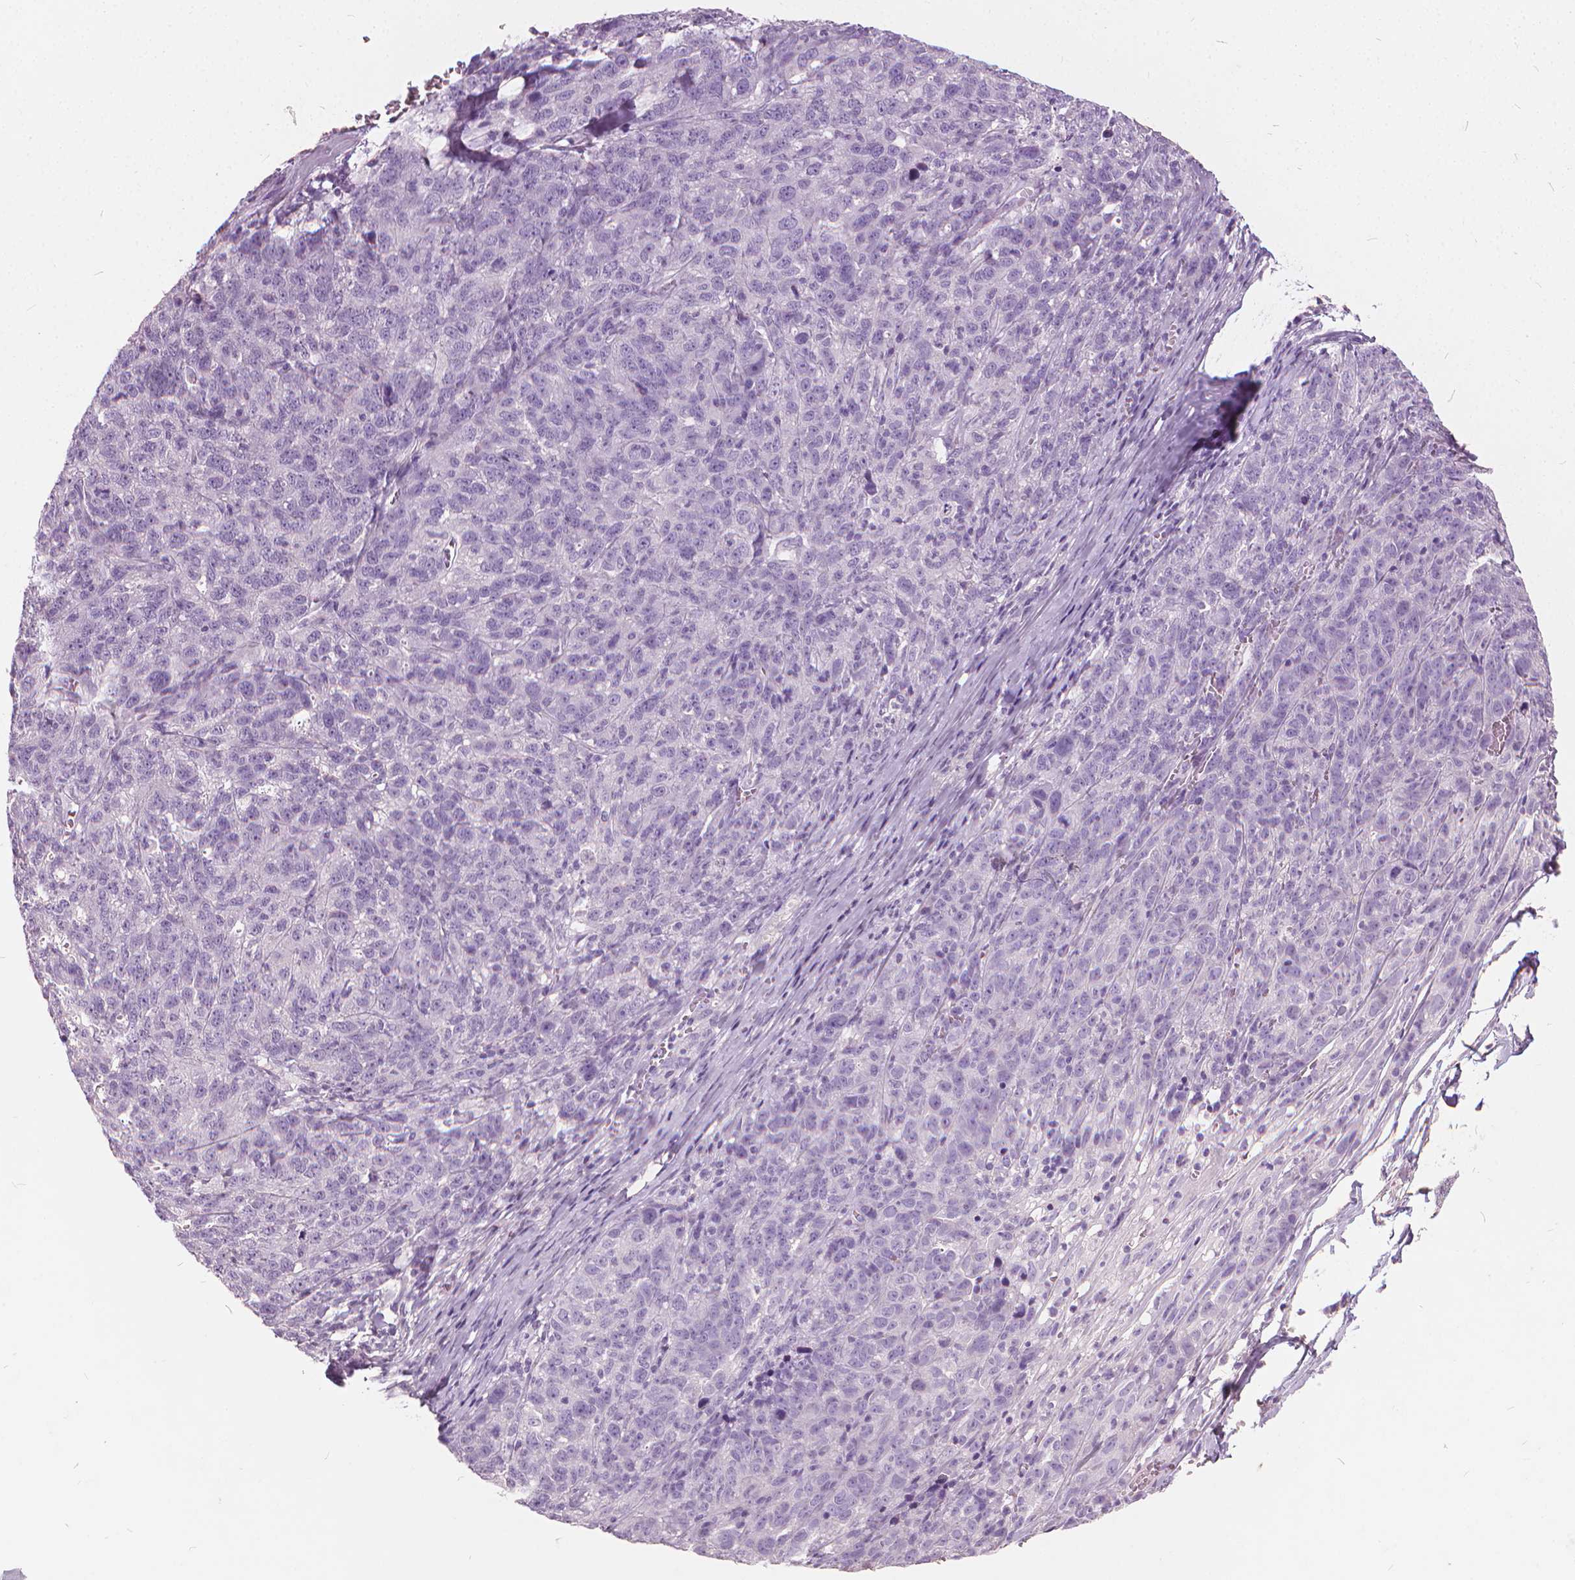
{"staining": {"intensity": "negative", "quantity": "none", "location": "none"}, "tissue": "ovarian cancer", "cell_type": "Tumor cells", "image_type": "cancer", "snomed": [{"axis": "morphology", "description": "Cystadenocarcinoma, serous, NOS"}, {"axis": "topography", "description": "Ovary"}], "caption": "Tumor cells show no significant protein expression in serous cystadenocarcinoma (ovarian).", "gene": "DNM1", "patient": {"sex": "female", "age": 71}}